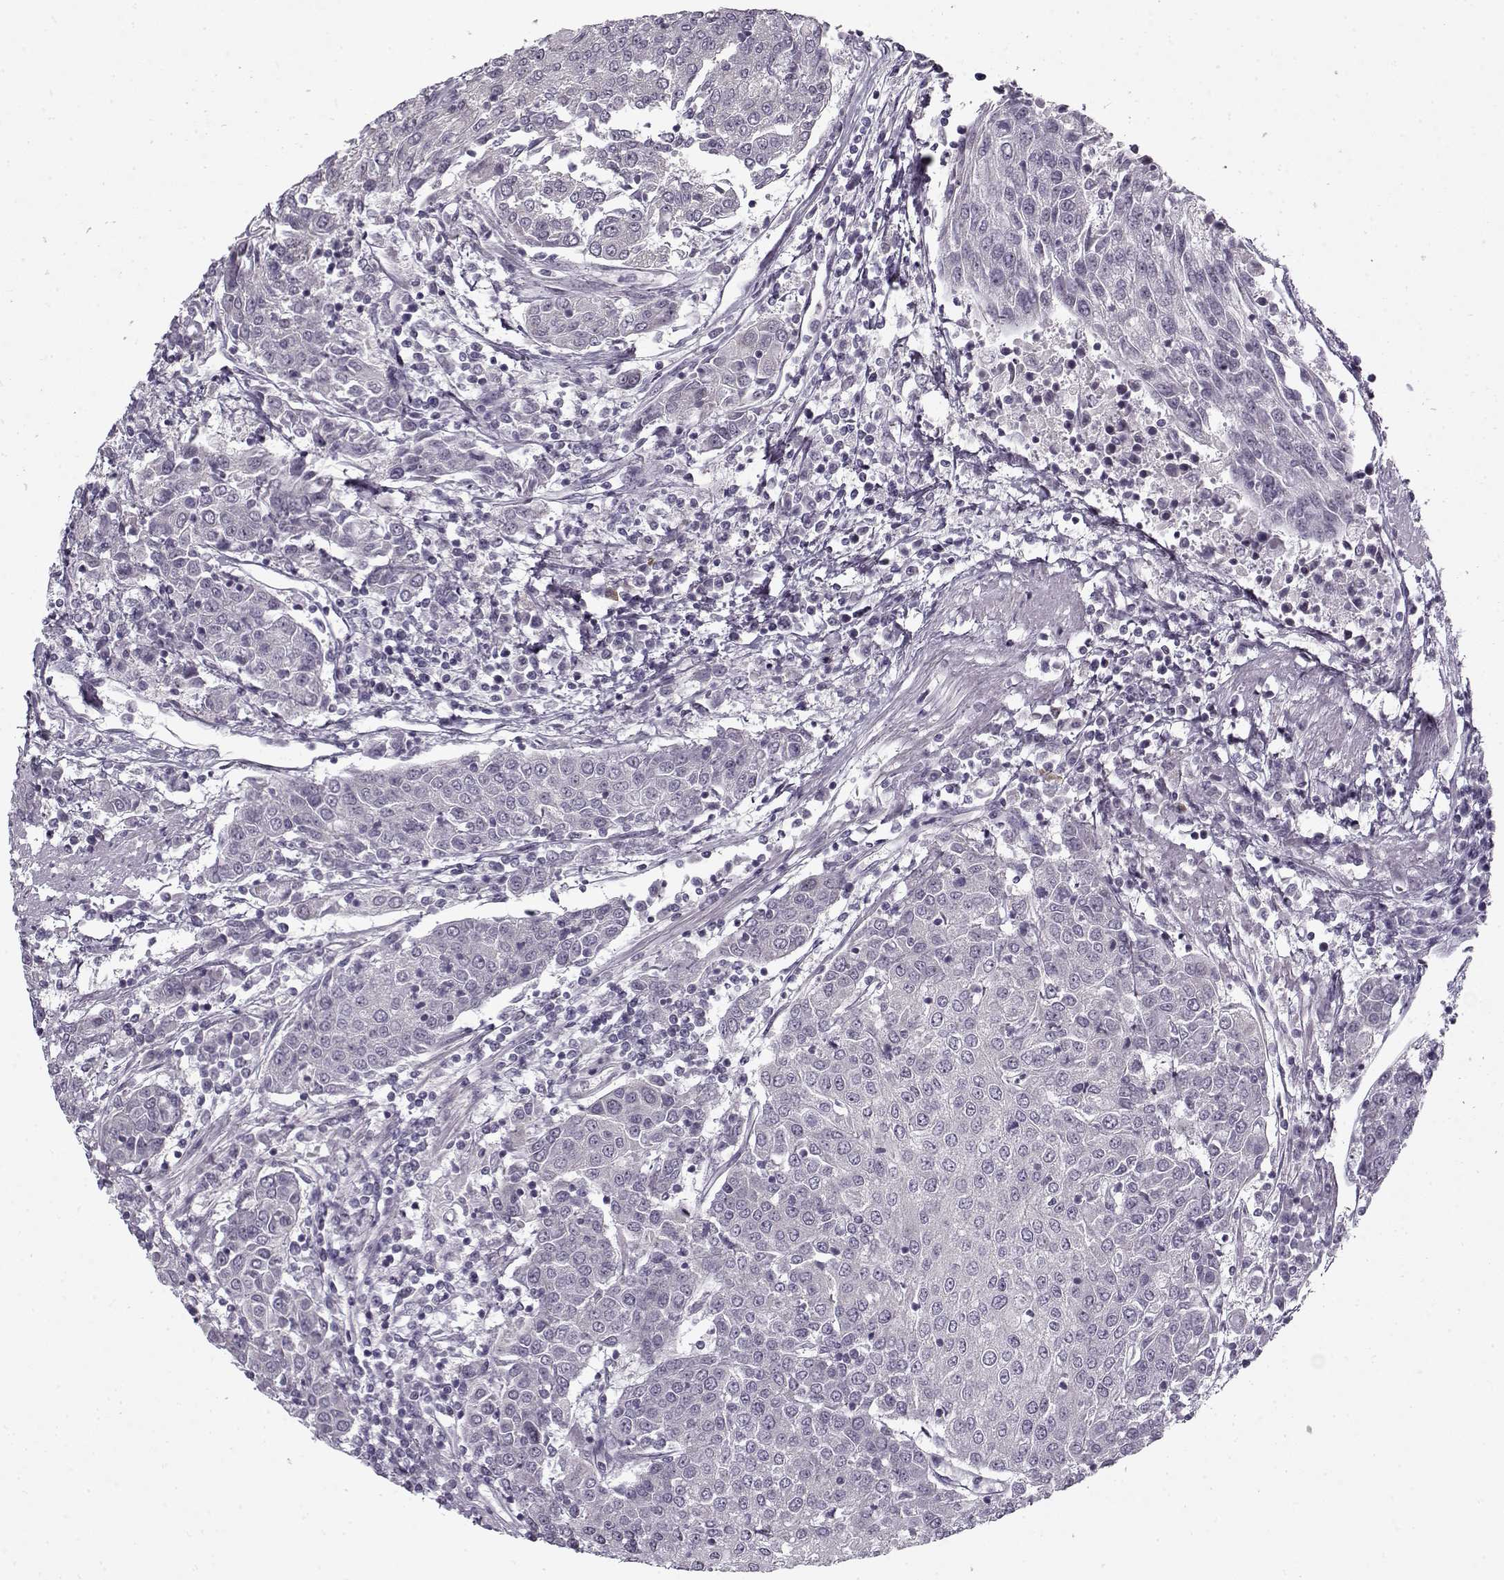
{"staining": {"intensity": "negative", "quantity": "none", "location": "none"}, "tissue": "urothelial cancer", "cell_type": "Tumor cells", "image_type": "cancer", "snomed": [{"axis": "morphology", "description": "Urothelial carcinoma, High grade"}, {"axis": "topography", "description": "Urinary bladder"}], "caption": "This micrograph is of urothelial cancer stained with immunohistochemistry to label a protein in brown with the nuclei are counter-stained blue. There is no expression in tumor cells.", "gene": "PNMT", "patient": {"sex": "female", "age": 85}}